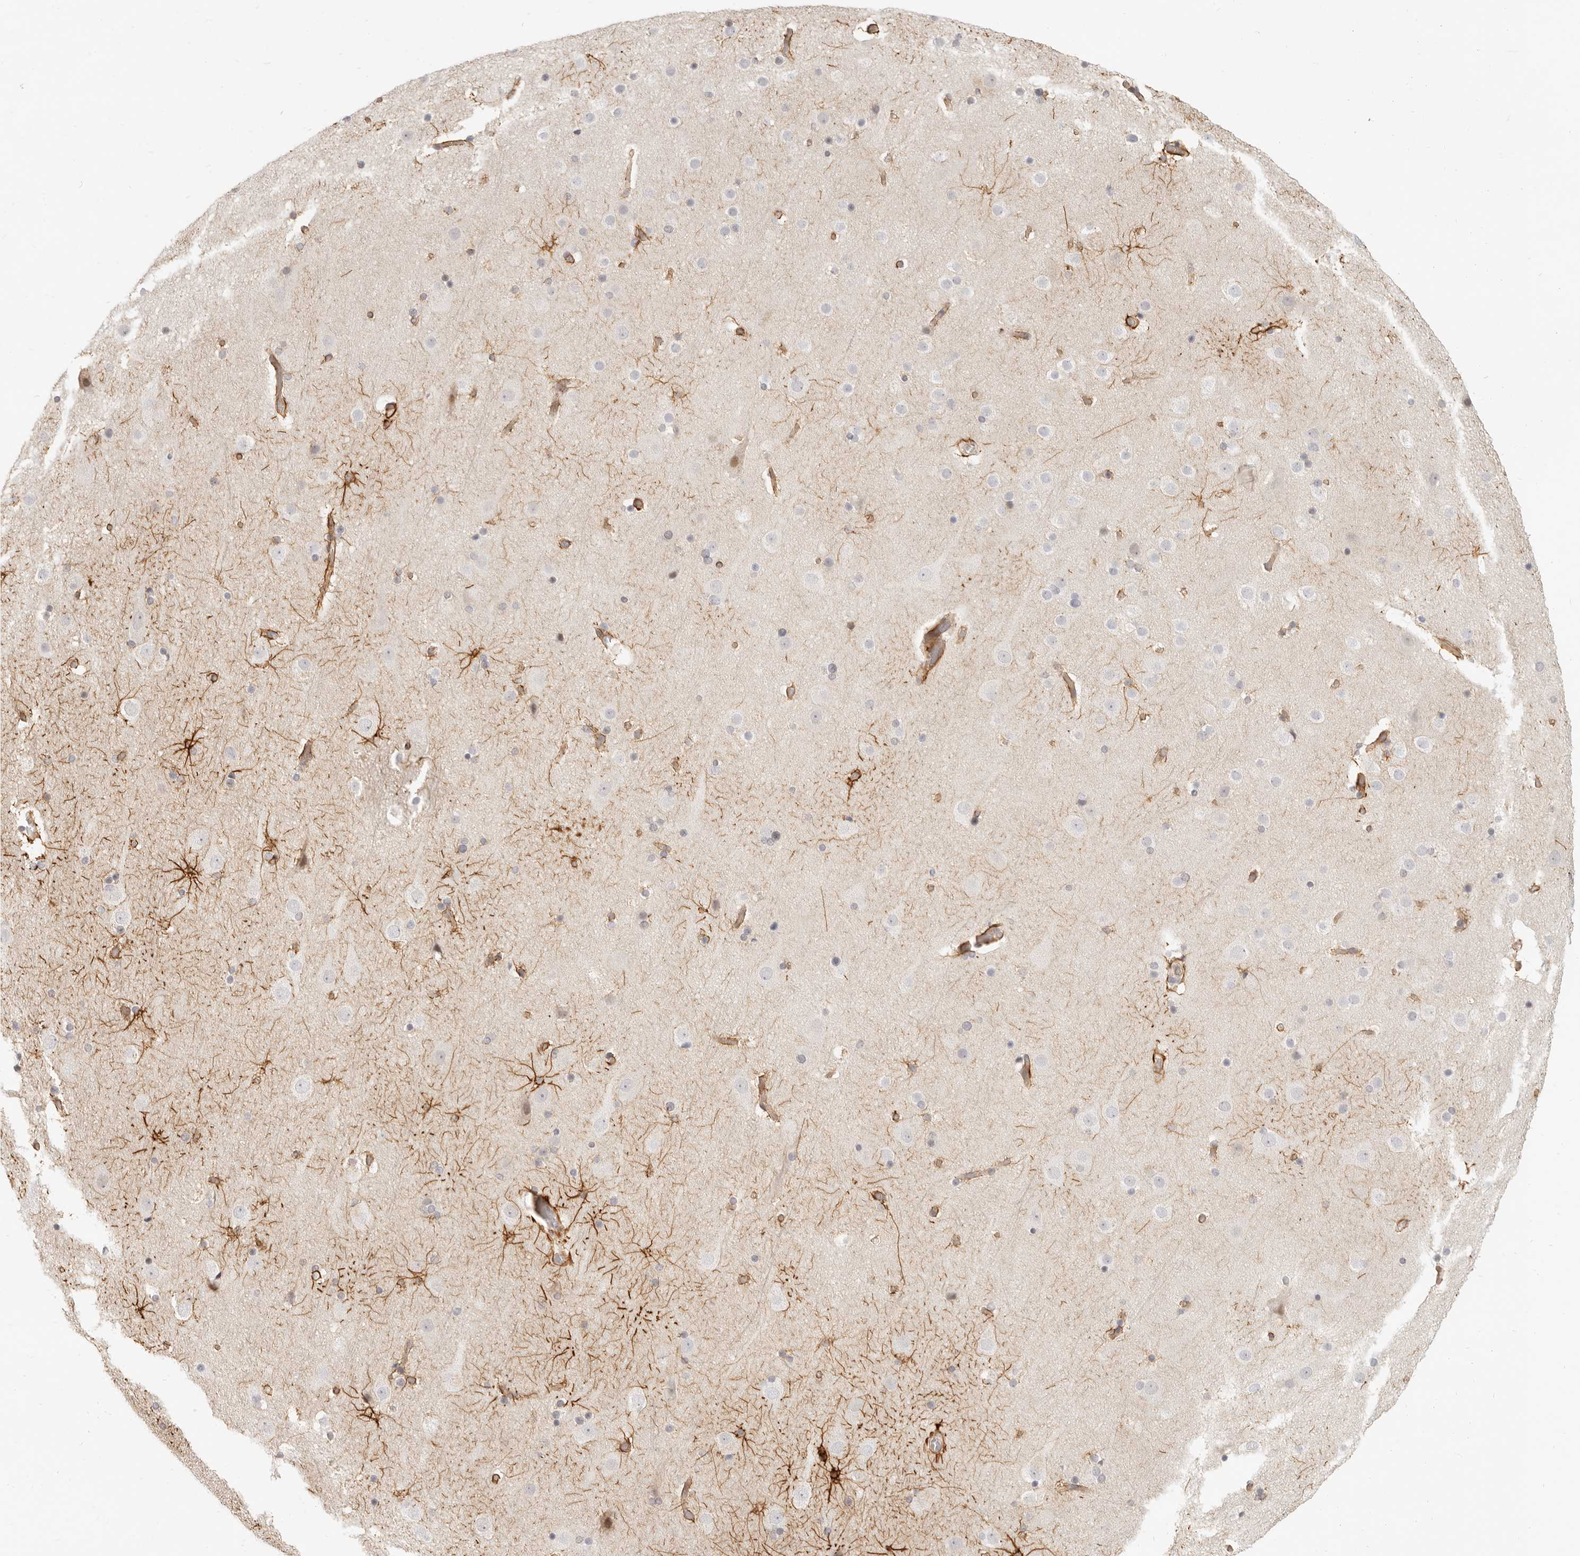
{"staining": {"intensity": "moderate", "quantity": ">75%", "location": "cytoplasmic/membranous"}, "tissue": "cerebral cortex", "cell_type": "Endothelial cells", "image_type": "normal", "snomed": [{"axis": "morphology", "description": "Normal tissue, NOS"}, {"axis": "topography", "description": "Cerebral cortex"}], "caption": "Protein expression by immunohistochemistry reveals moderate cytoplasmic/membranous staining in about >75% of endothelial cells in unremarkable cerebral cortex. The staining is performed using DAB (3,3'-diaminobenzidine) brown chromogen to label protein expression. The nuclei are counter-stained blue using hematoxylin.", "gene": "TUFT1", "patient": {"sex": "male", "age": 57}}